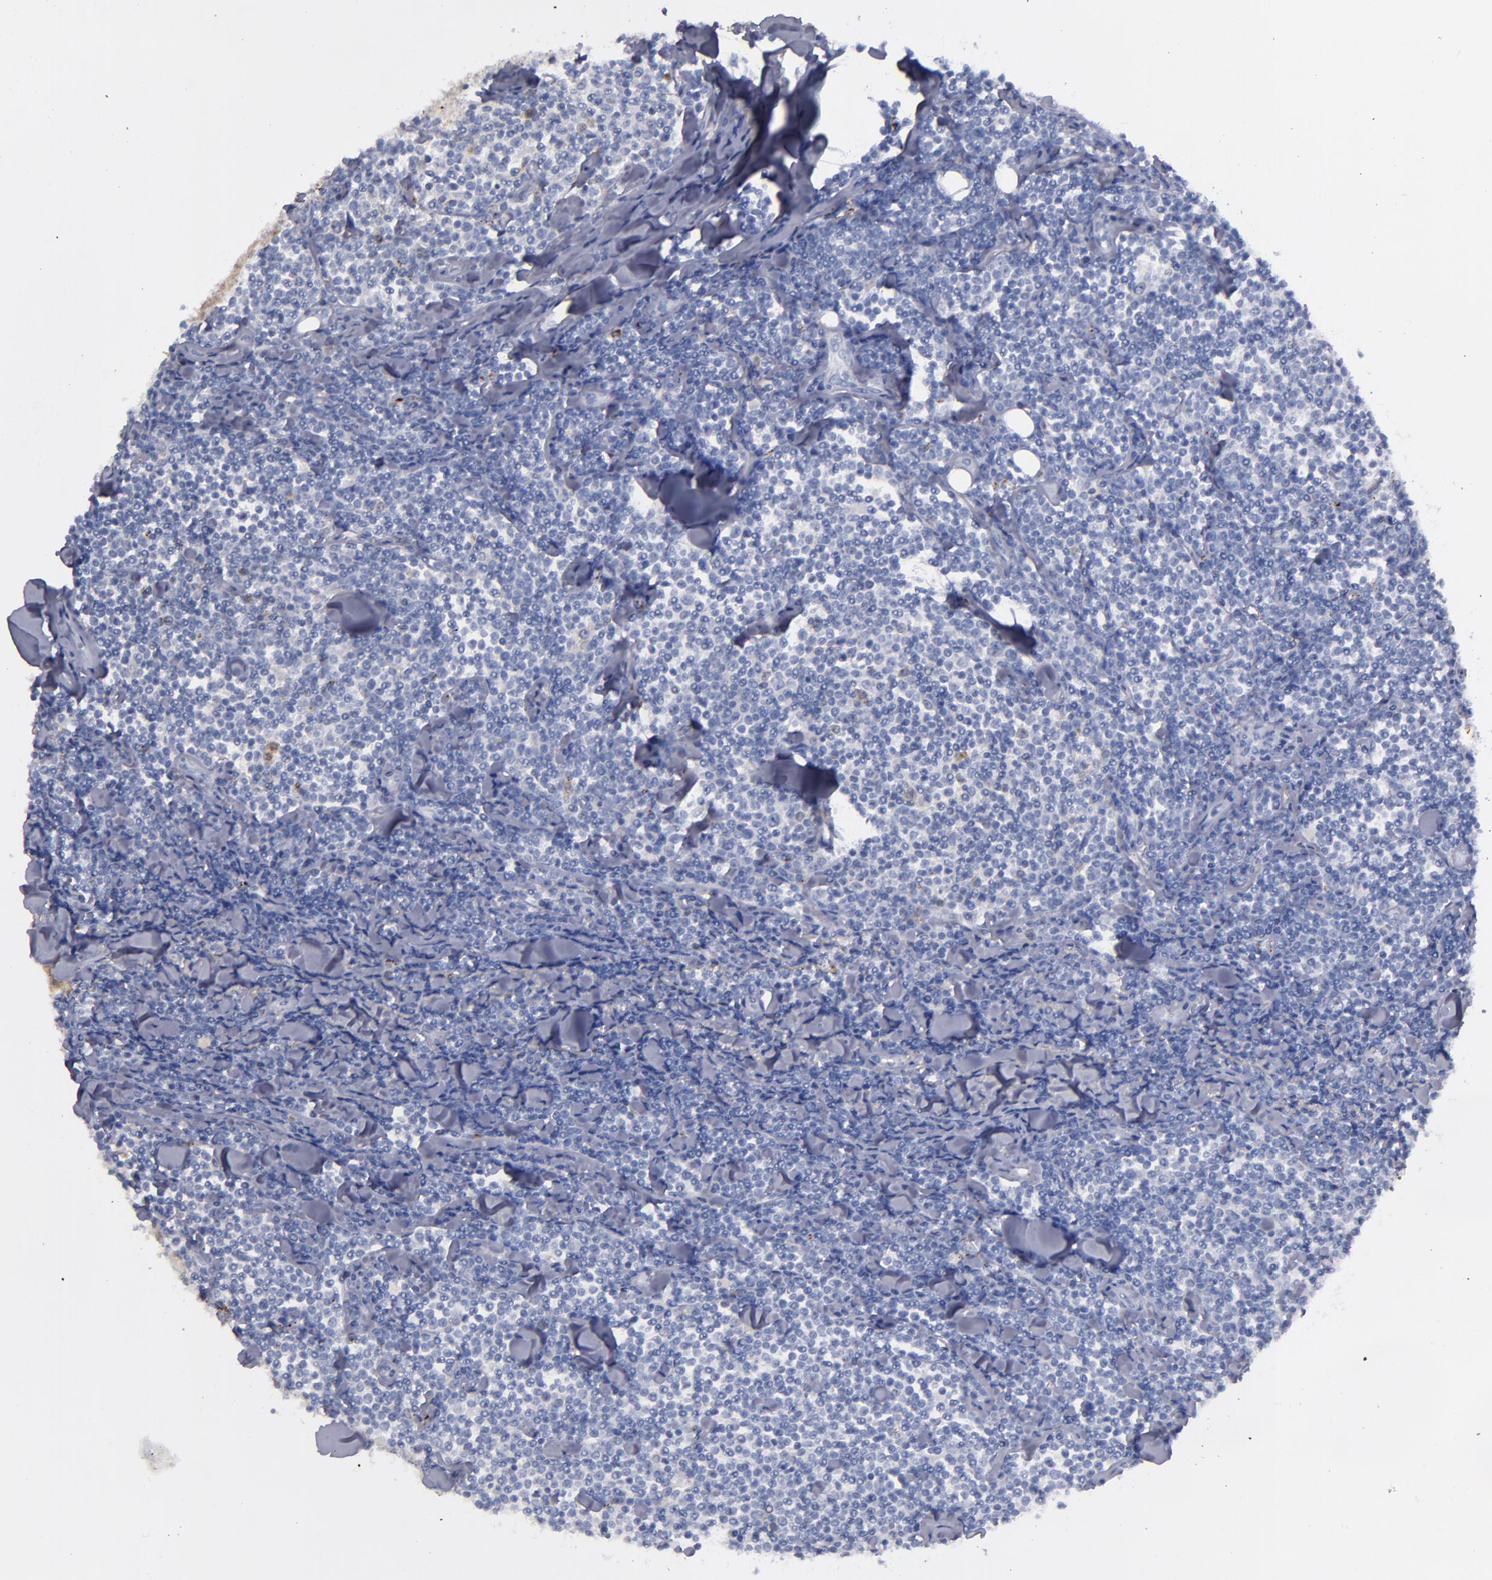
{"staining": {"intensity": "weak", "quantity": "<25%", "location": "cytoplasmic/membranous"}, "tissue": "lymphoma", "cell_type": "Tumor cells", "image_type": "cancer", "snomed": [{"axis": "morphology", "description": "Malignant lymphoma, non-Hodgkin's type, Low grade"}, {"axis": "topography", "description": "Soft tissue"}], "caption": "Human malignant lymphoma, non-Hodgkin's type (low-grade) stained for a protein using immunohistochemistry (IHC) displays no expression in tumor cells.", "gene": "TRAF1", "patient": {"sex": "male", "age": 92}}